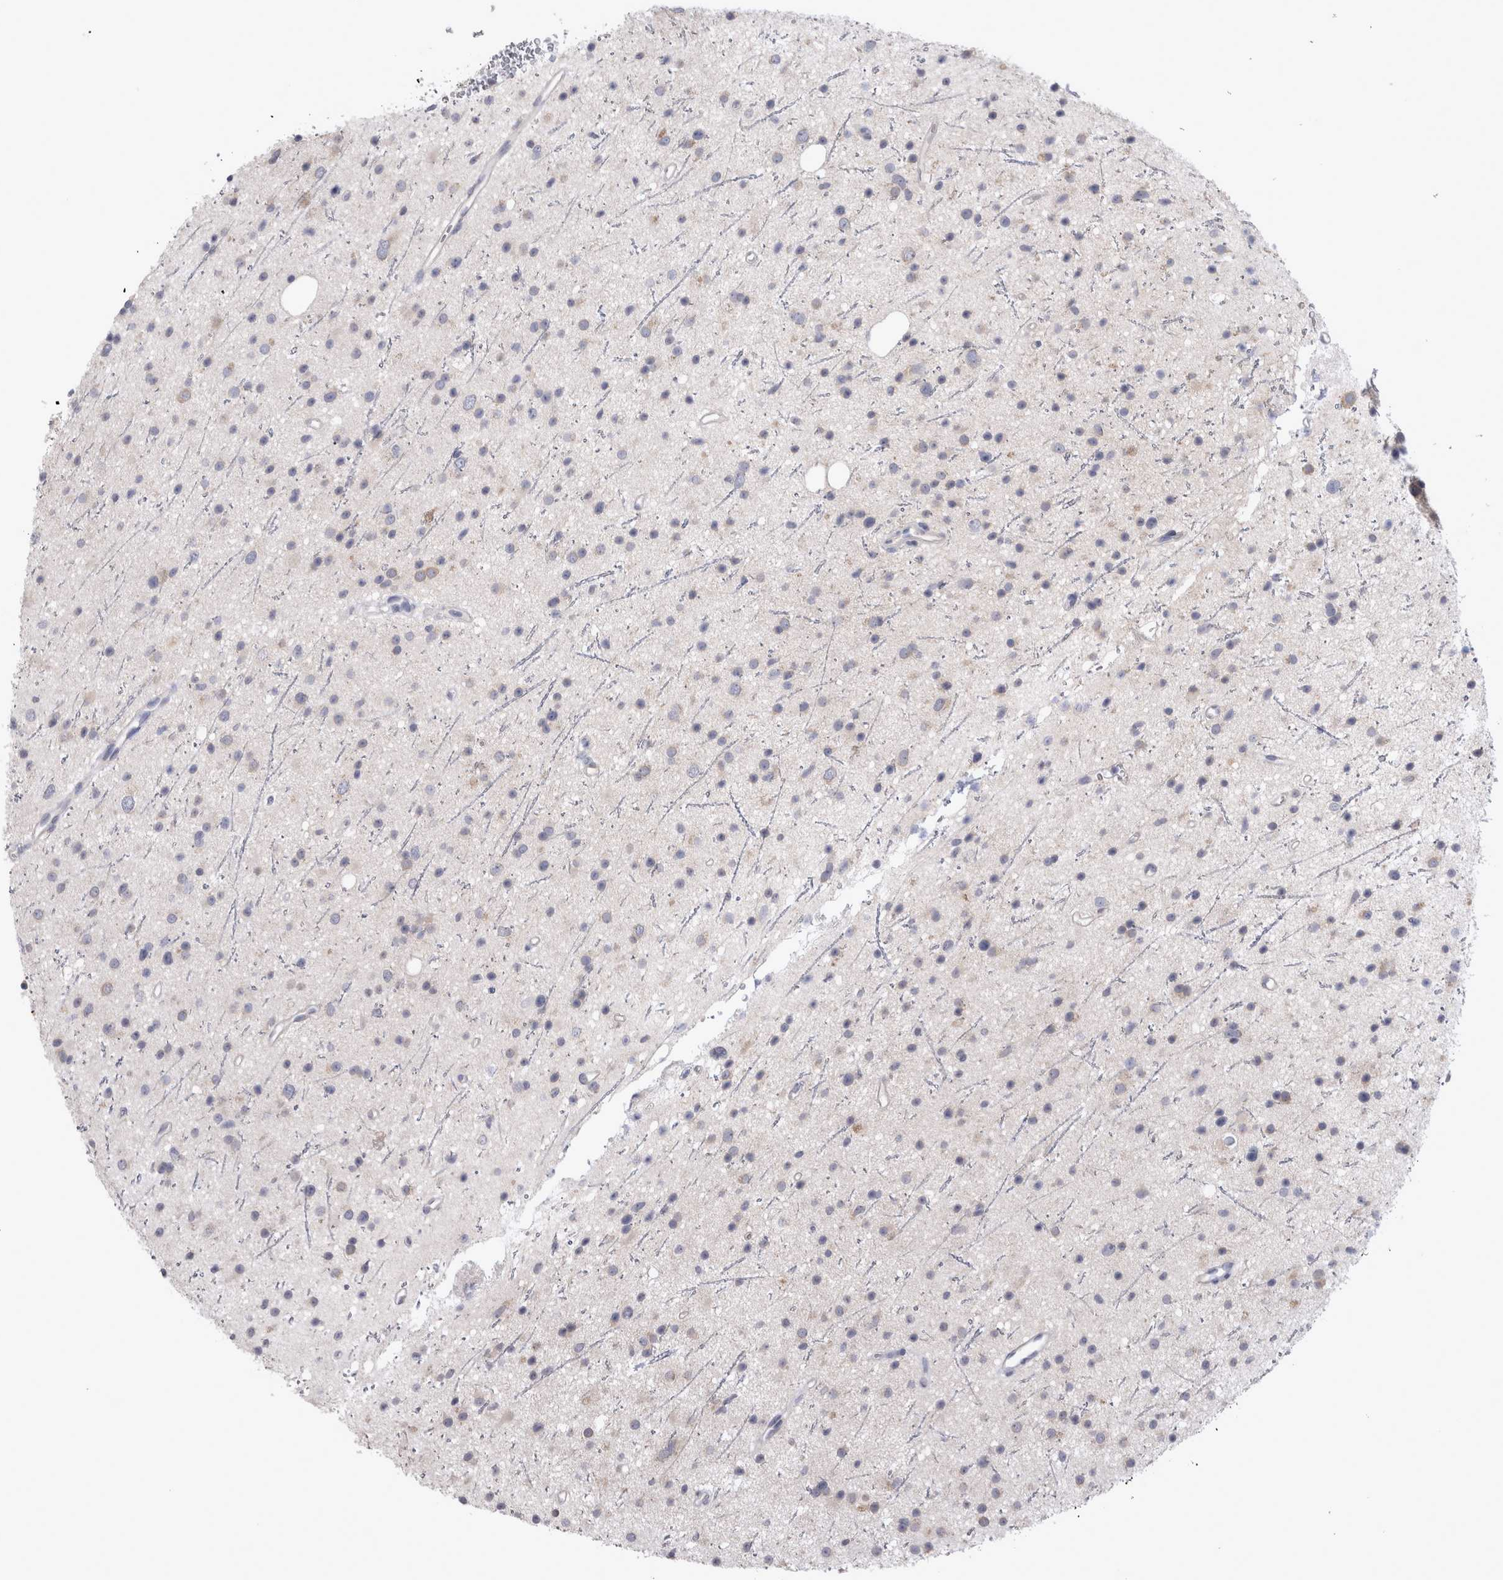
{"staining": {"intensity": "negative", "quantity": "none", "location": "none"}, "tissue": "glioma", "cell_type": "Tumor cells", "image_type": "cancer", "snomed": [{"axis": "morphology", "description": "Glioma, malignant, Low grade"}, {"axis": "topography", "description": "Cerebral cortex"}], "caption": "High power microscopy micrograph of an immunohistochemistry micrograph of glioma, revealing no significant staining in tumor cells.", "gene": "LRRC40", "patient": {"sex": "female", "age": 39}}